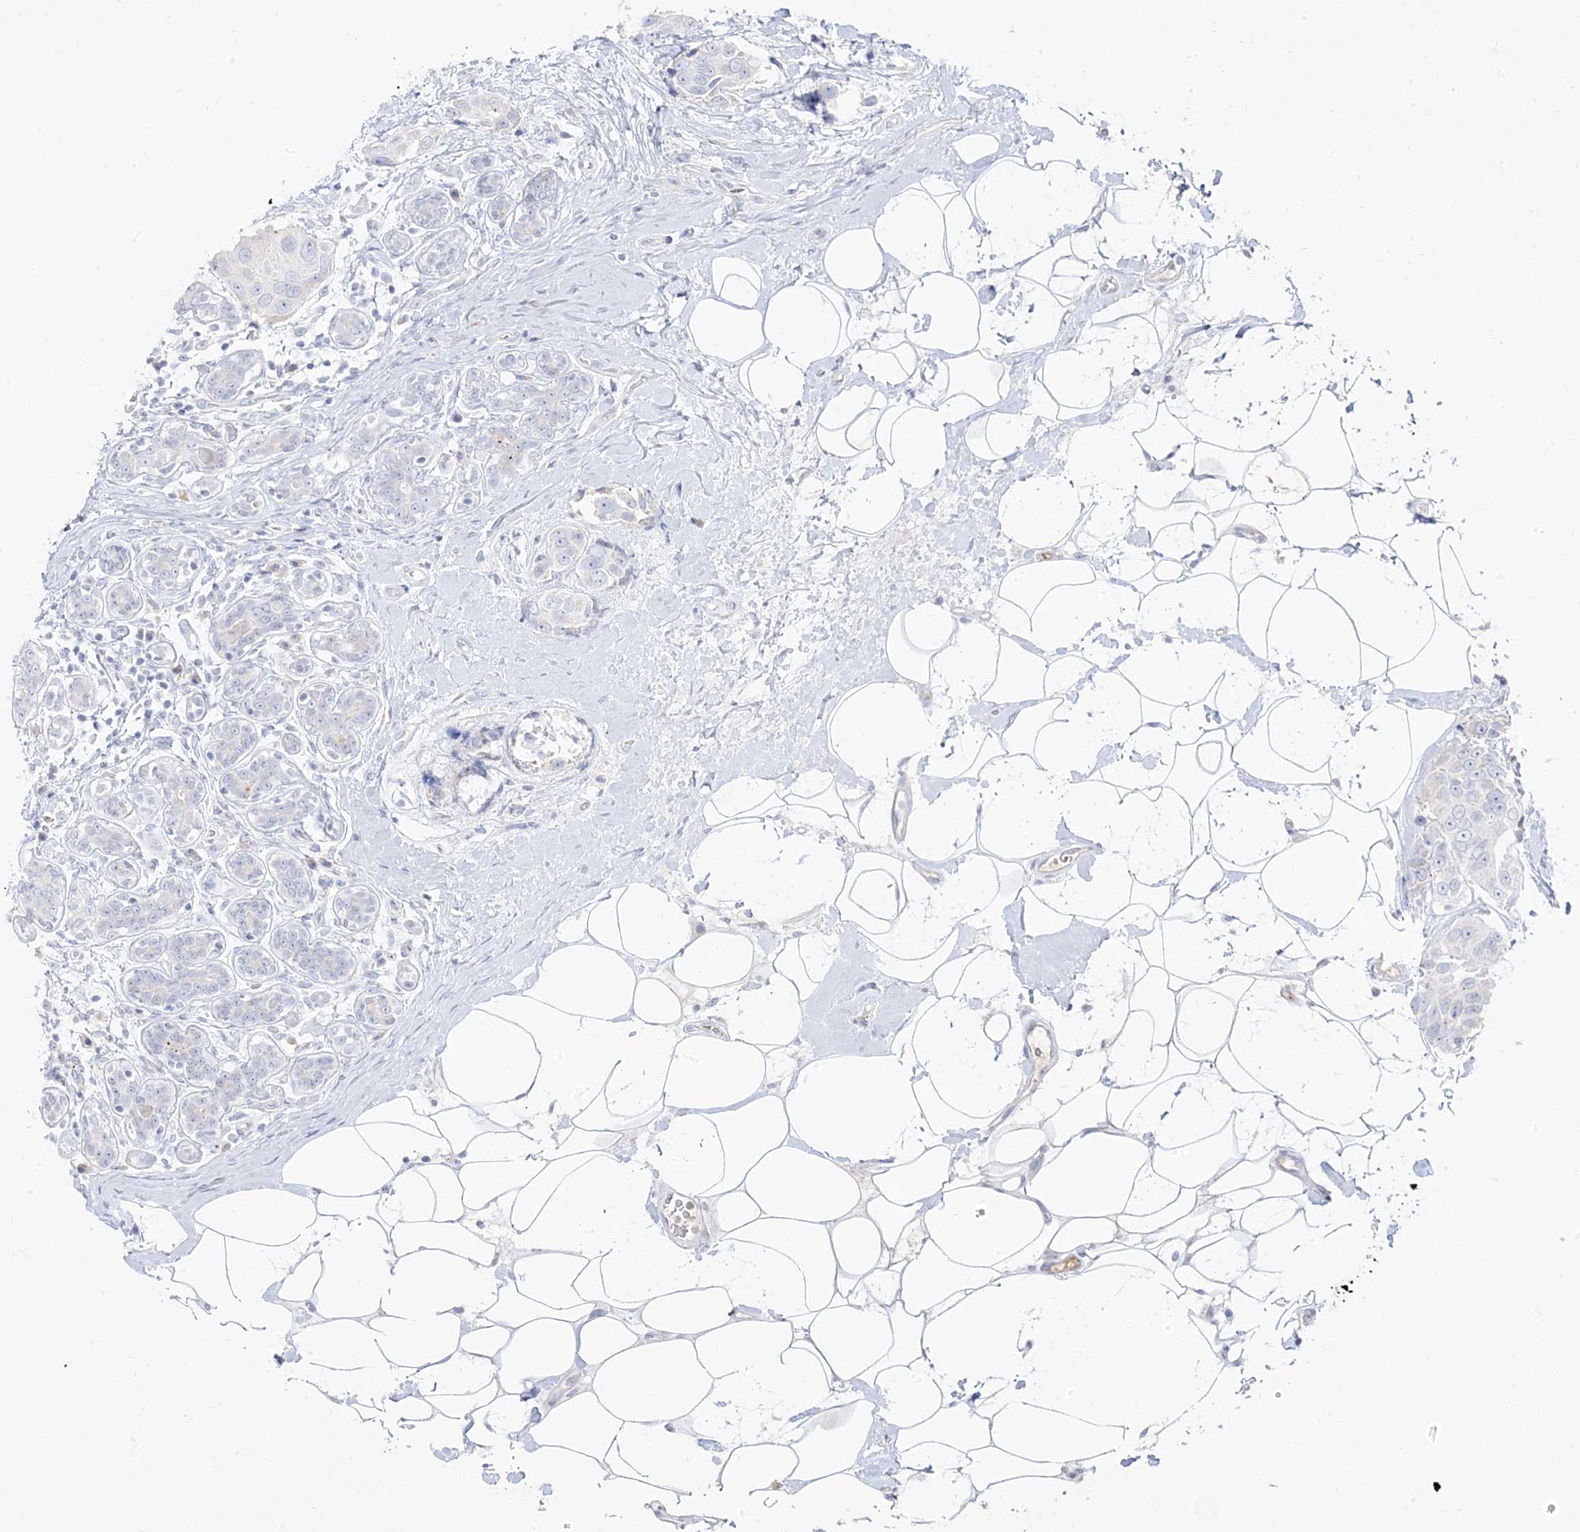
{"staining": {"intensity": "negative", "quantity": "none", "location": "none"}, "tissue": "breast cancer", "cell_type": "Tumor cells", "image_type": "cancer", "snomed": [{"axis": "morphology", "description": "Normal tissue, NOS"}, {"axis": "morphology", "description": "Duct carcinoma"}, {"axis": "topography", "description": "Breast"}], "caption": "Immunohistochemistry image of neoplastic tissue: breast cancer stained with DAB shows no significant protein expression in tumor cells. (Brightfield microscopy of DAB immunohistochemistry (IHC) at high magnification).", "gene": "TRANK1", "patient": {"sex": "female", "age": 39}}